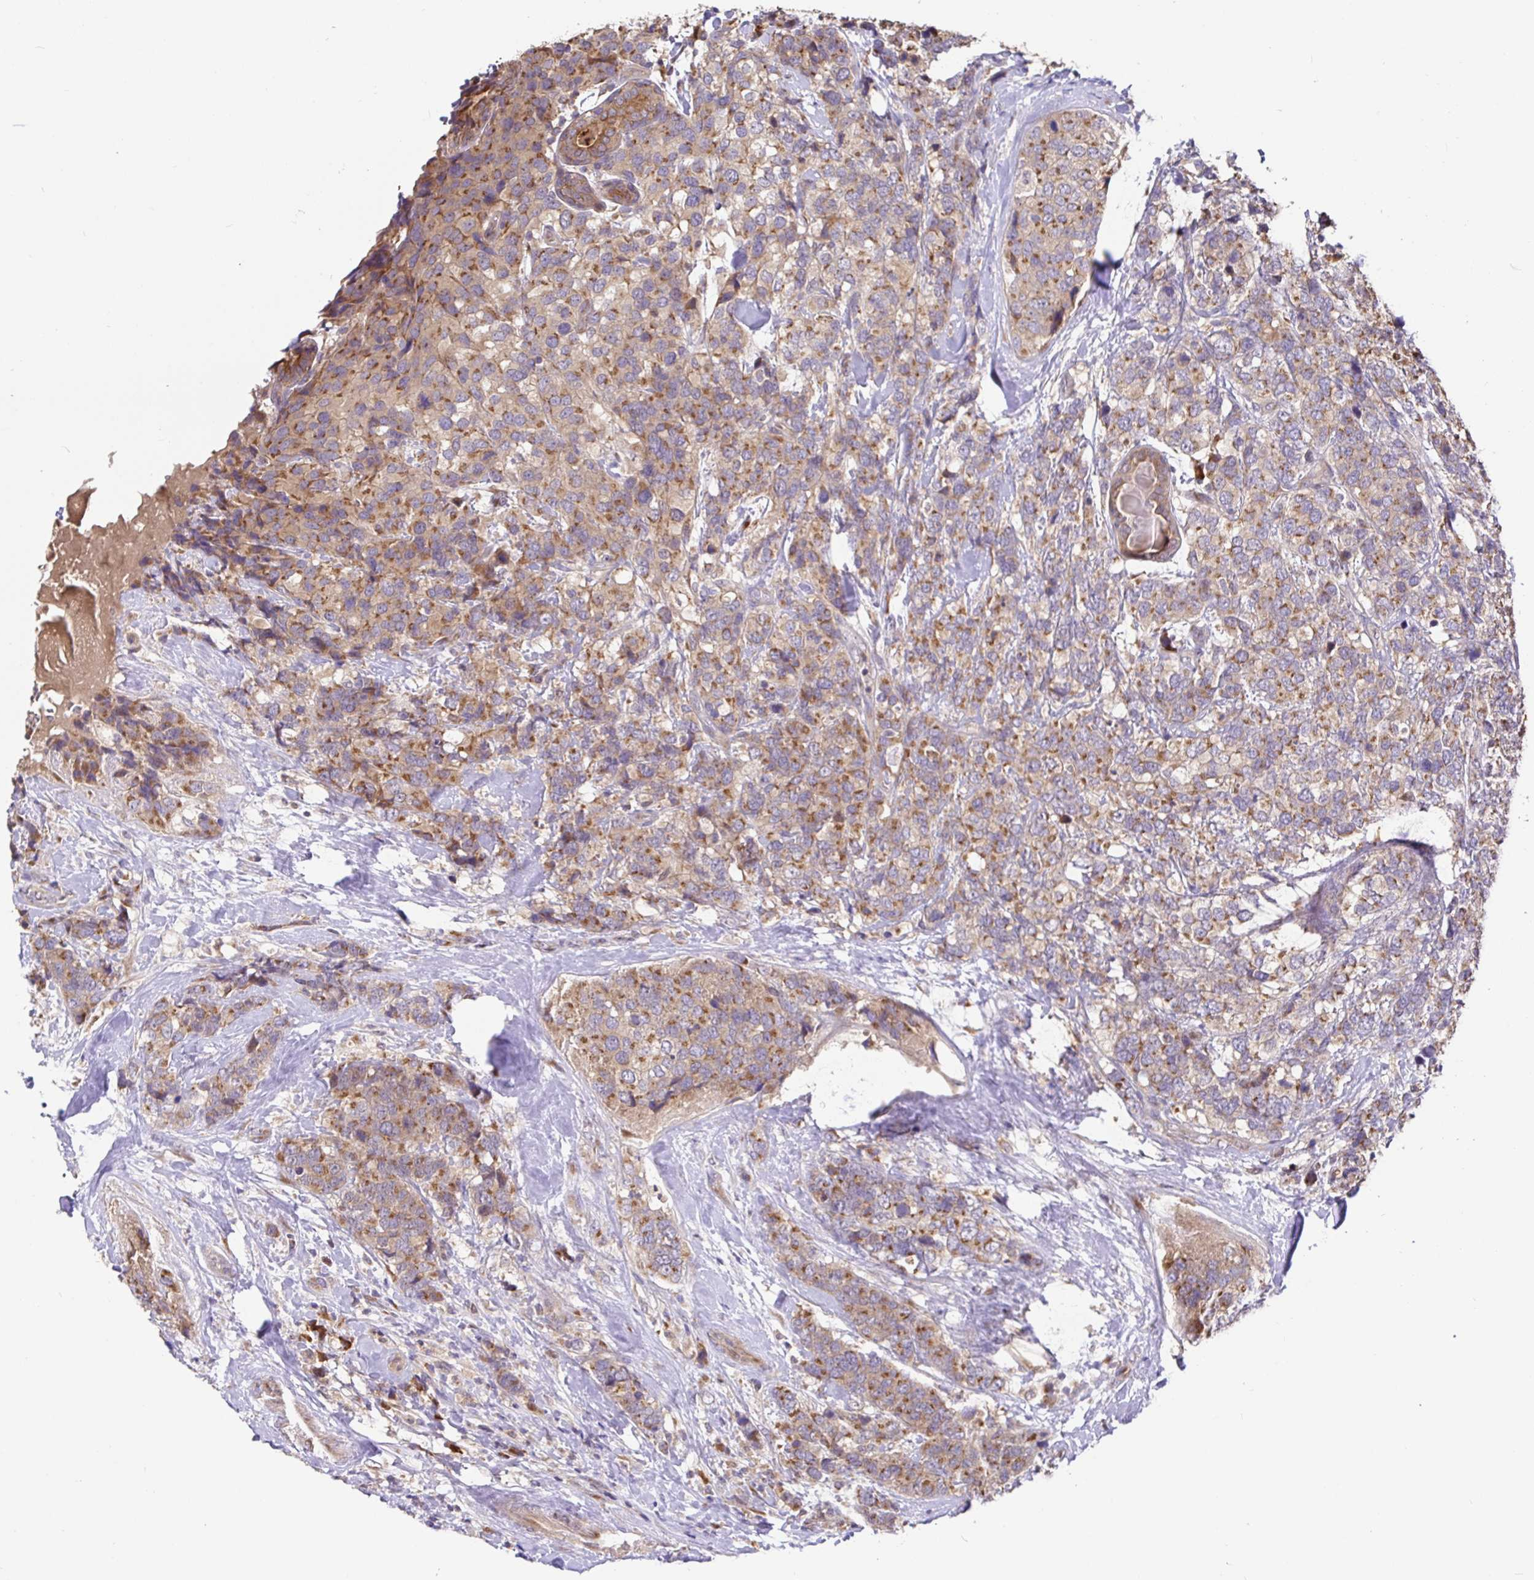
{"staining": {"intensity": "moderate", "quantity": ">75%", "location": "cytoplasmic/membranous"}, "tissue": "breast cancer", "cell_type": "Tumor cells", "image_type": "cancer", "snomed": [{"axis": "morphology", "description": "Lobular carcinoma"}, {"axis": "topography", "description": "Breast"}], "caption": "Tumor cells display moderate cytoplasmic/membranous expression in about >75% of cells in breast cancer (lobular carcinoma).", "gene": "ELP1", "patient": {"sex": "female", "age": 59}}